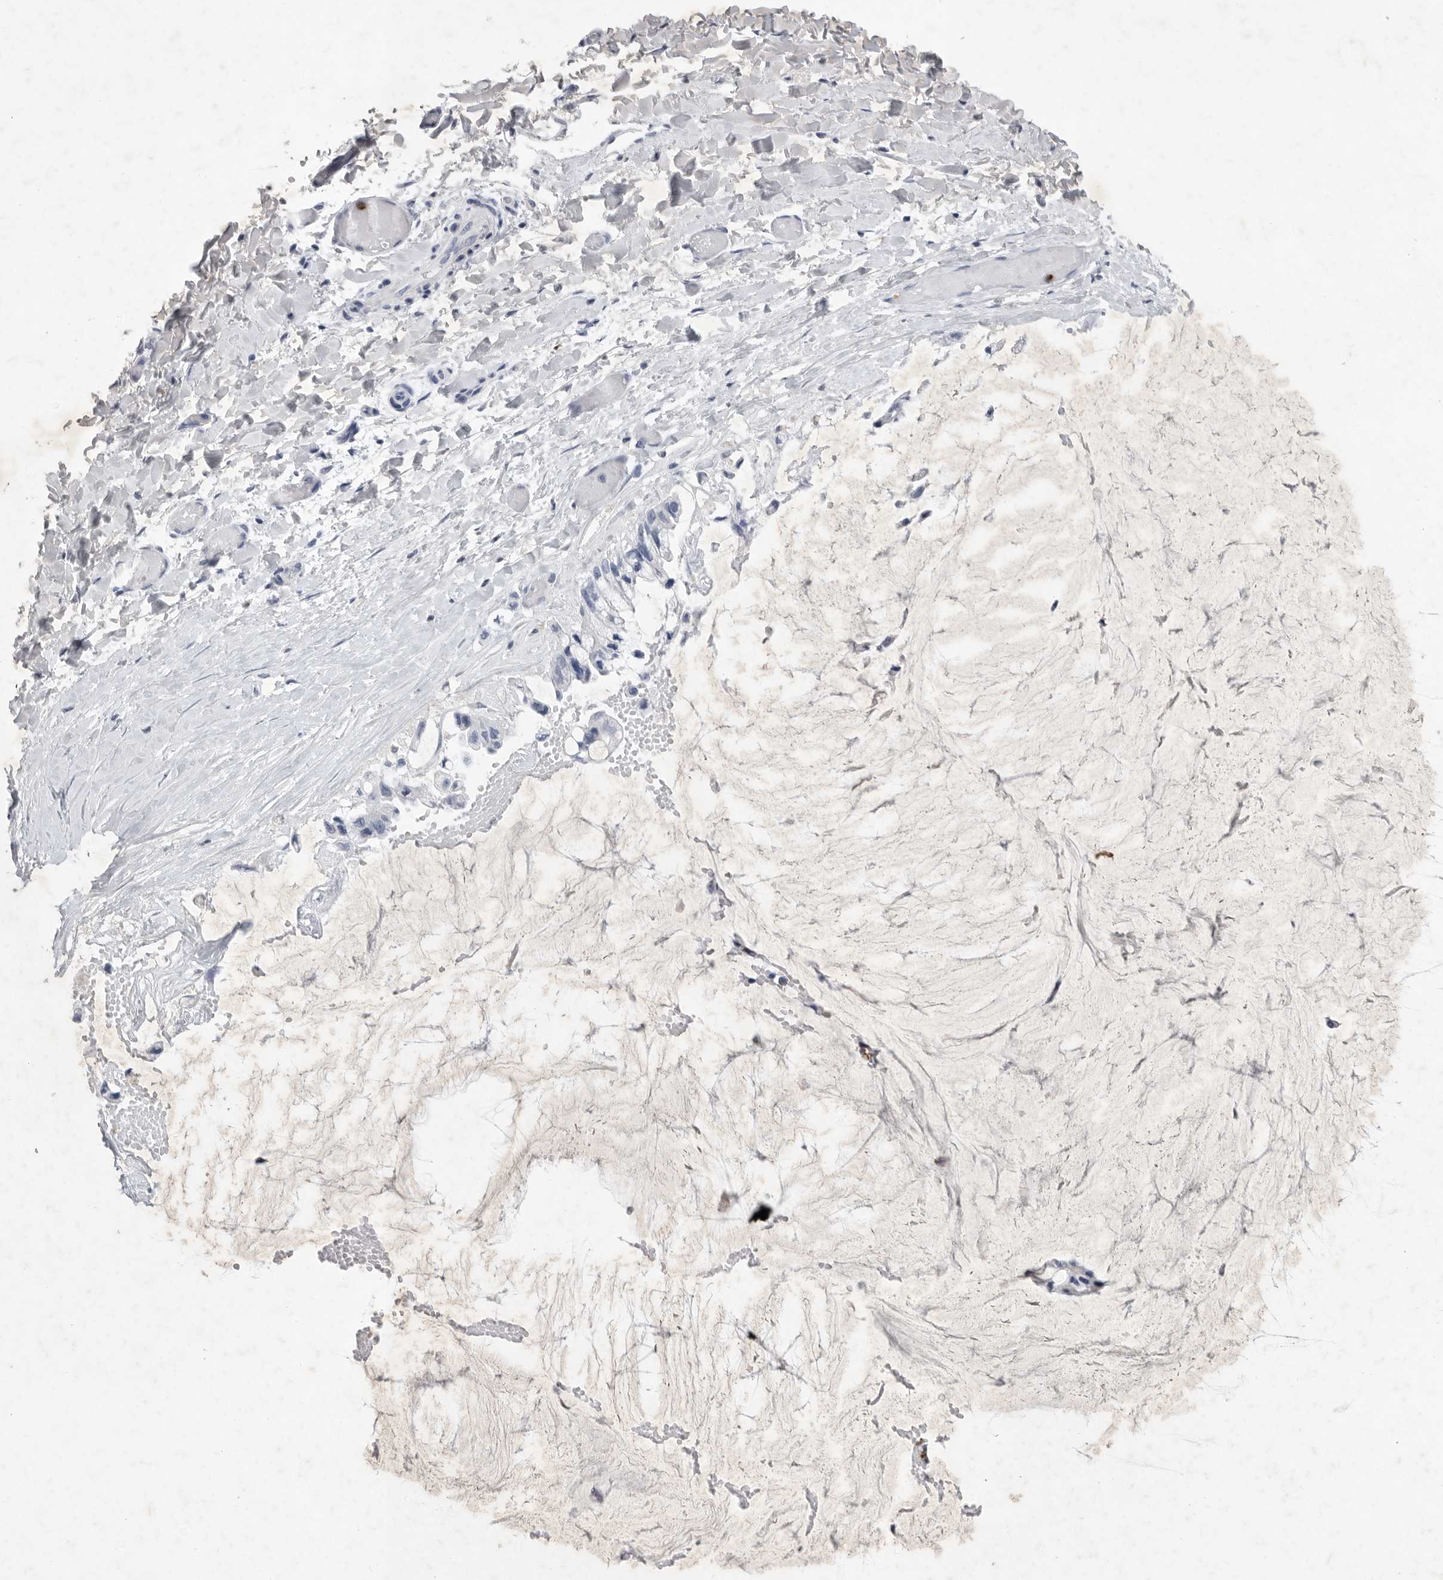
{"staining": {"intensity": "negative", "quantity": "none", "location": "none"}, "tissue": "ovarian cancer", "cell_type": "Tumor cells", "image_type": "cancer", "snomed": [{"axis": "morphology", "description": "Cystadenocarcinoma, mucinous, NOS"}, {"axis": "topography", "description": "Ovary"}], "caption": "High power microscopy photomicrograph of an immunohistochemistry (IHC) image of ovarian cancer, revealing no significant staining in tumor cells.", "gene": "SIGLEC10", "patient": {"sex": "female", "age": 39}}